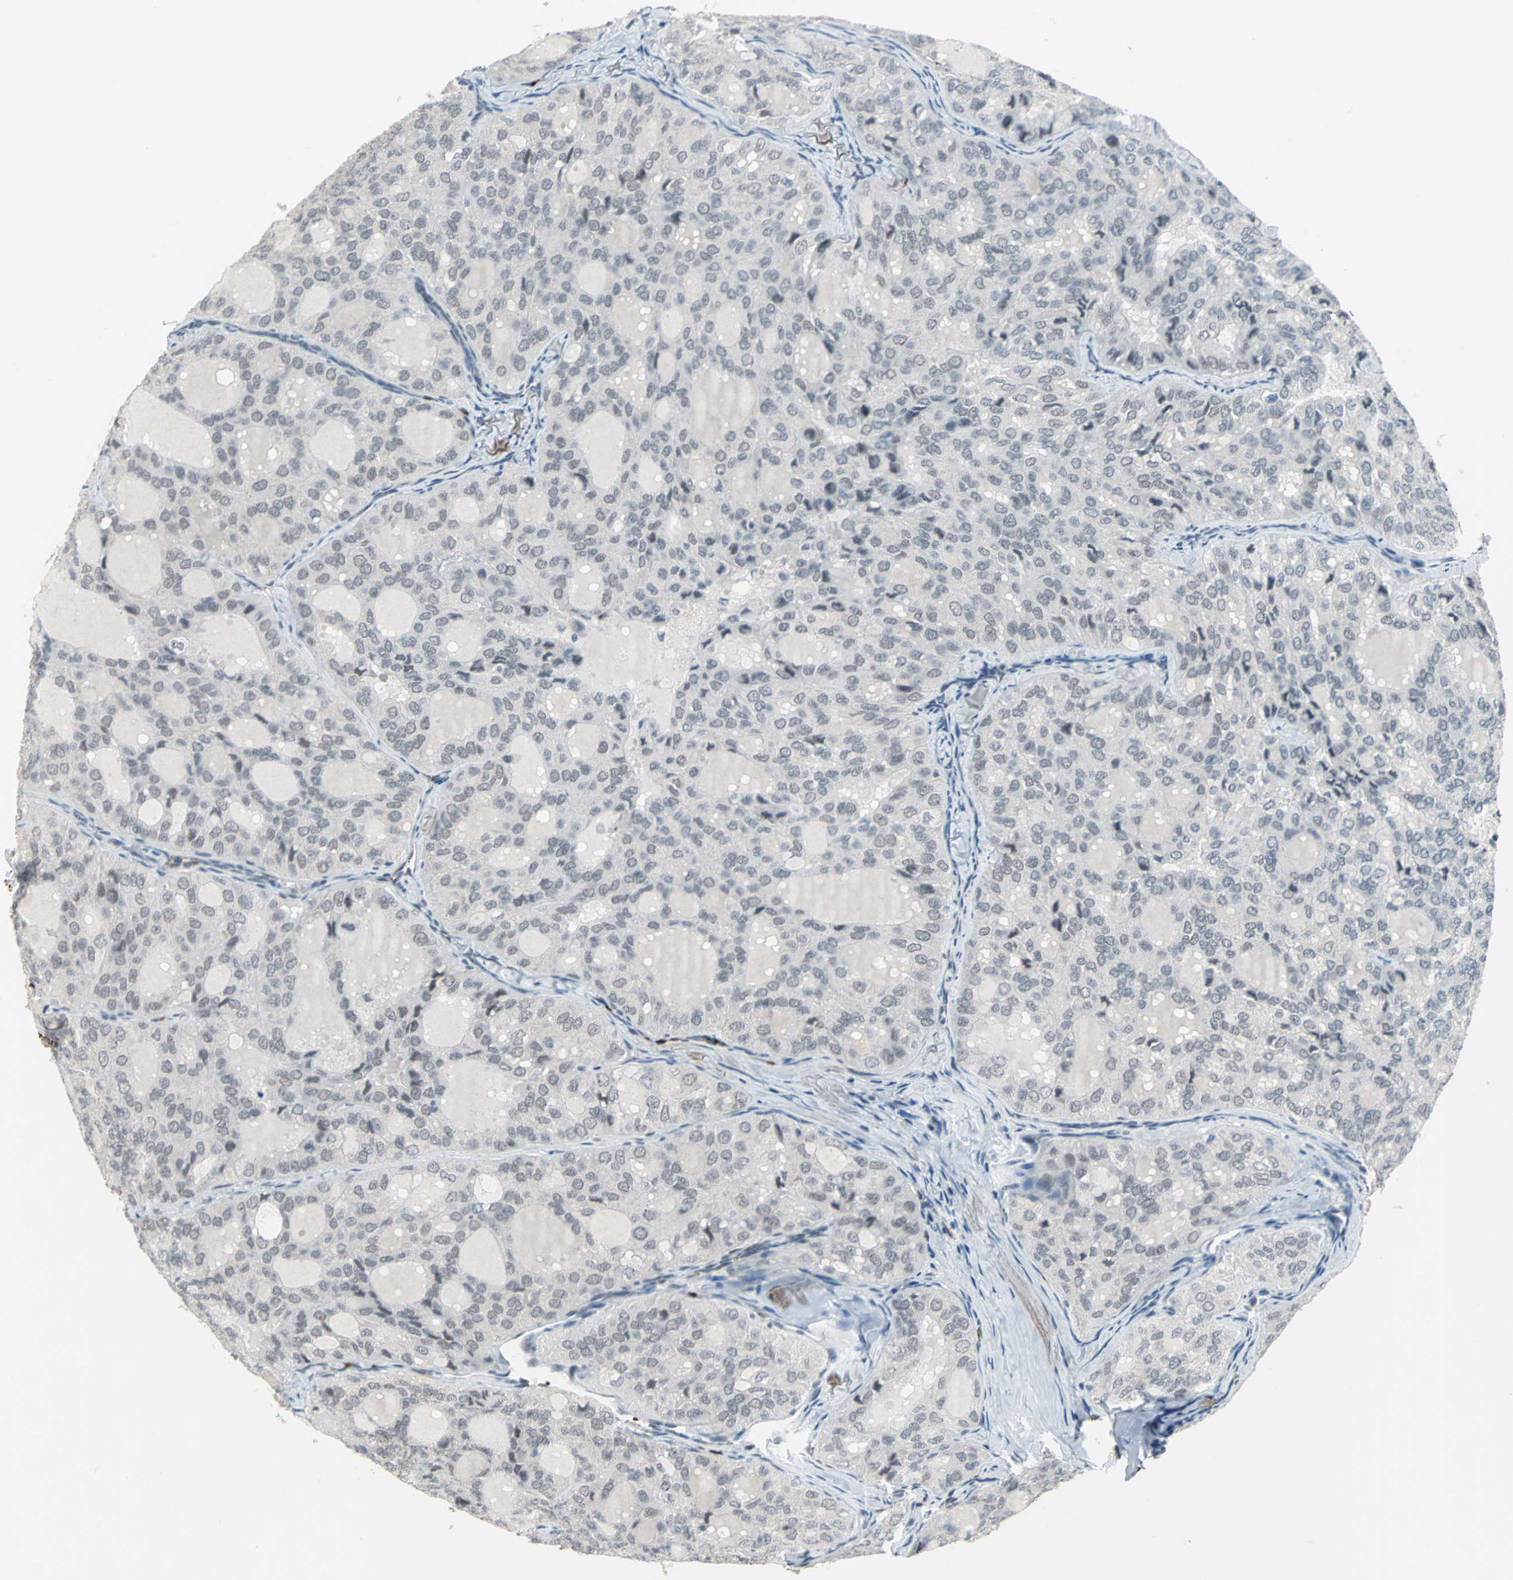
{"staining": {"intensity": "weak", "quantity": "<25%", "location": "nuclear"}, "tissue": "thyroid cancer", "cell_type": "Tumor cells", "image_type": "cancer", "snomed": [{"axis": "morphology", "description": "Follicular adenoma carcinoma, NOS"}, {"axis": "topography", "description": "Thyroid gland"}], "caption": "Immunohistochemistry (IHC) image of neoplastic tissue: human follicular adenoma carcinoma (thyroid) stained with DAB (3,3'-diaminobenzidine) displays no significant protein expression in tumor cells. (Stains: DAB immunohistochemistry with hematoxylin counter stain, Microscopy: brightfield microscopy at high magnification).", "gene": "GLI3", "patient": {"sex": "male", "age": 75}}